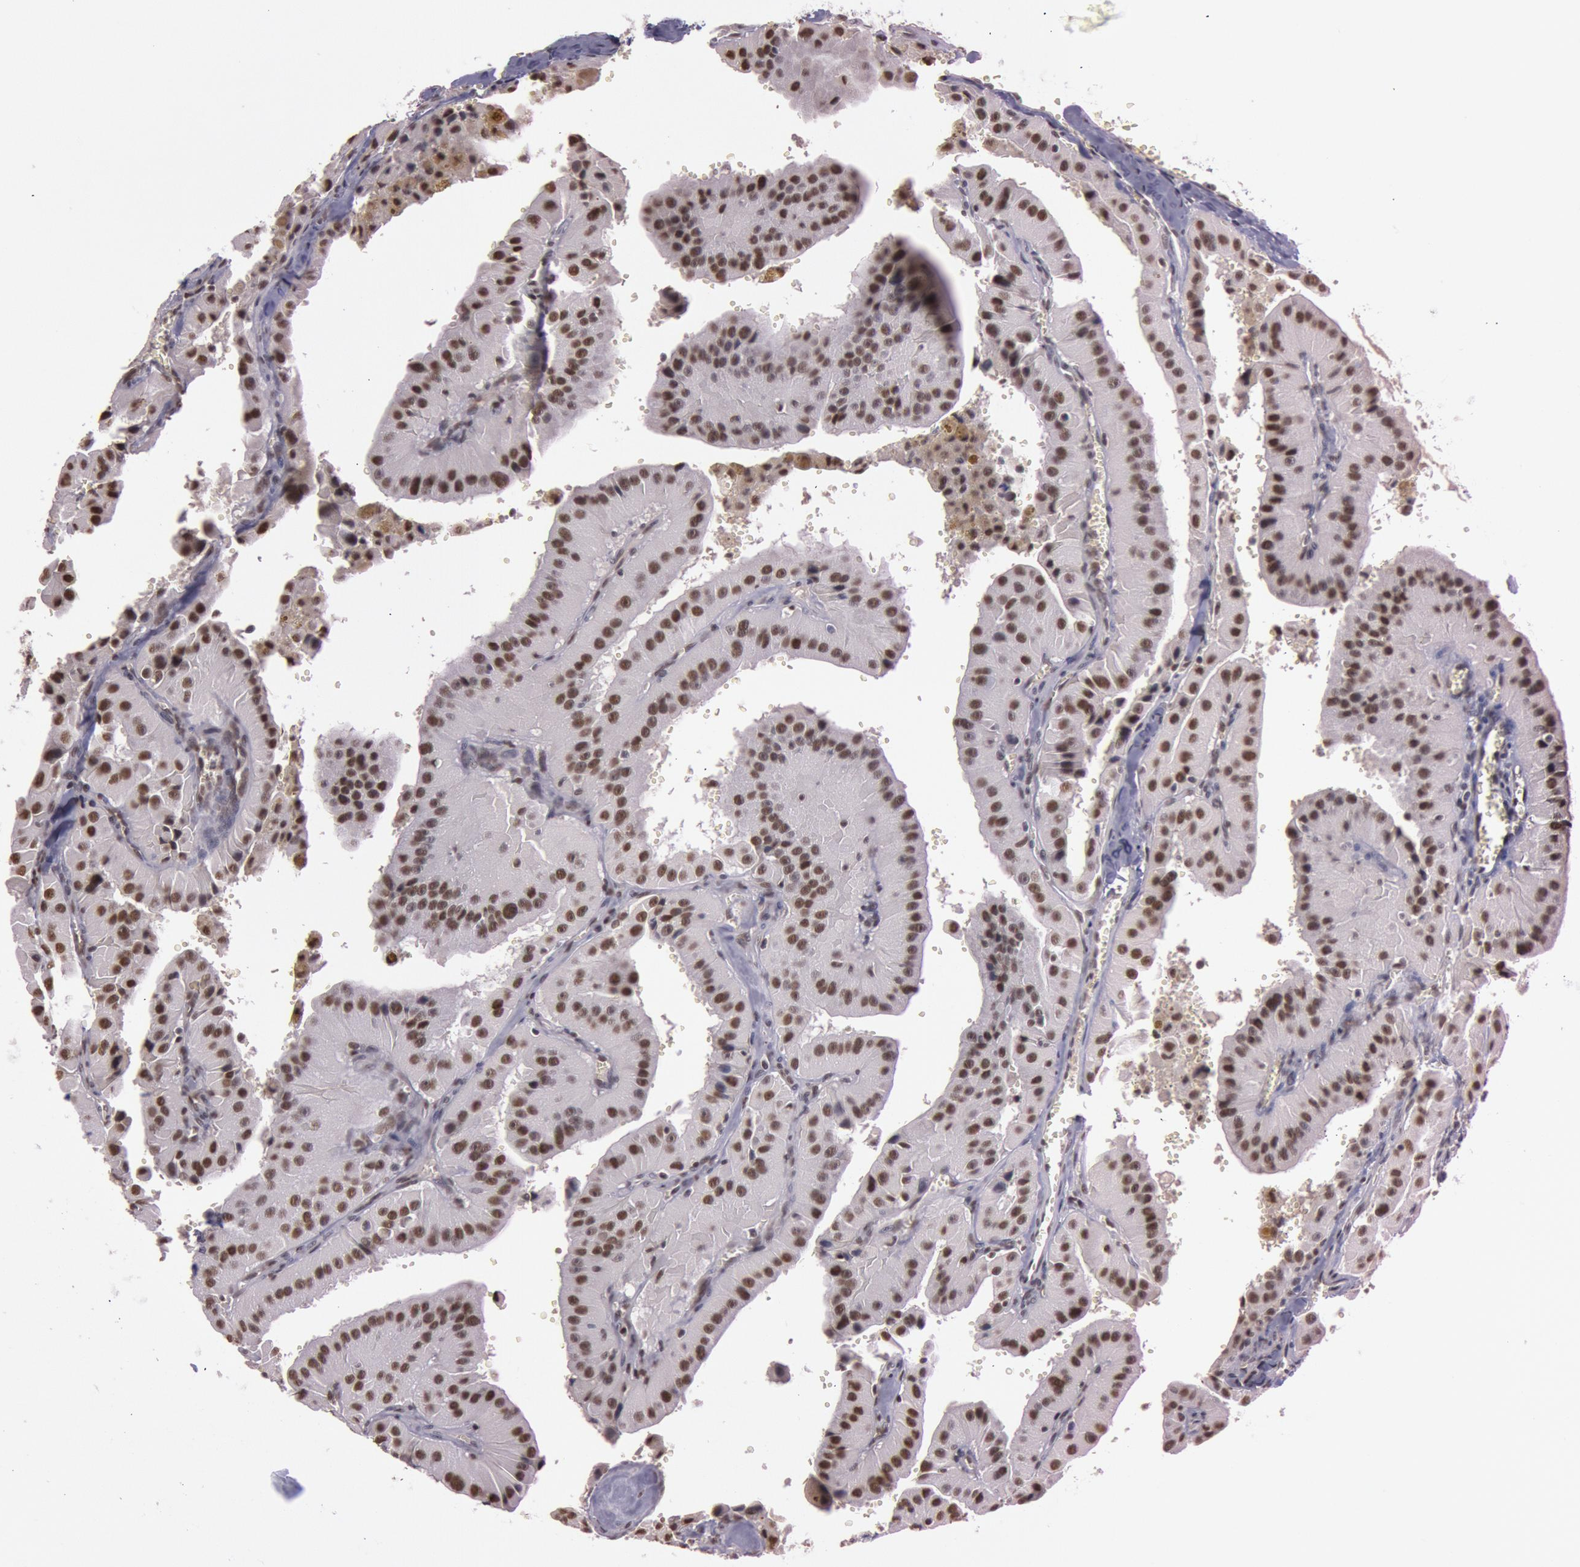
{"staining": {"intensity": "moderate", "quantity": ">75%", "location": "nuclear"}, "tissue": "thyroid cancer", "cell_type": "Tumor cells", "image_type": "cancer", "snomed": [{"axis": "morphology", "description": "Carcinoma, NOS"}, {"axis": "topography", "description": "Thyroid gland"}], "caption": "DAB immunohistochemical staining of human thyroid cancer reveals moderate nuclear protein expression in approximately >75% of tumor cells.", "gene": "TASL", "patient": {"sex": "male", "age": 76}}